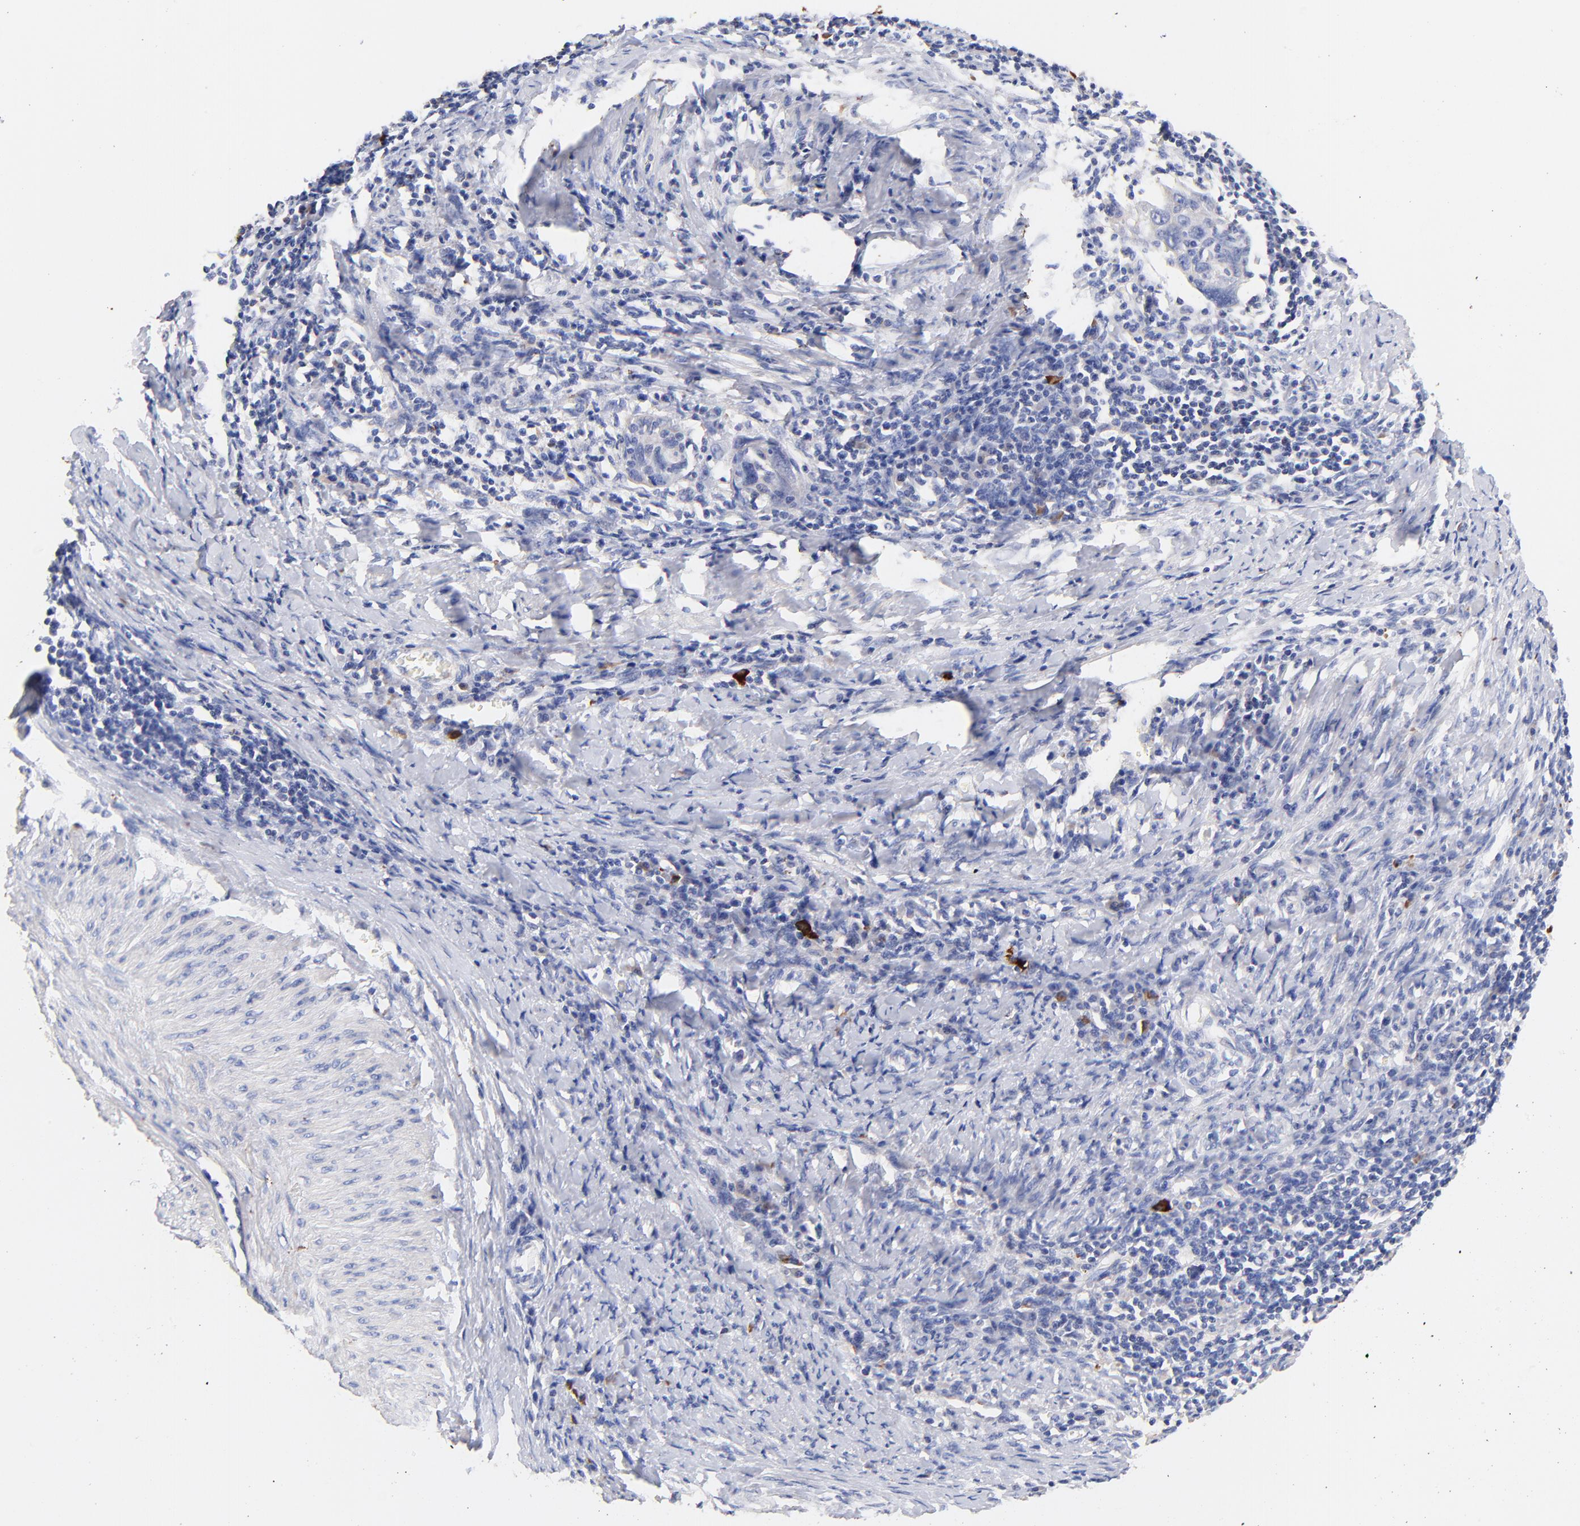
{"staining": {"intensity": "negative", "quantity": "none", "location": "none"}, "tissue": "cervical cancer", "cell_type": "Tumor cells", "image_type": "cancer", "snomed": [{"axis": "morphology", "description": "Squamous cell carcinoma, NOS"}, {"axis": "topography", "description": "Cervix"}], "caption": "An immunohistochemistry (IHC) histopathology image of cervical cancer (squamous cell carcinoma) is shown. There is no staining in tumor cells of cervical cancer (squamous cell carcinoma).", "gene": "IGLV7-43", "patient": {"sex": "female", "age": 54}}